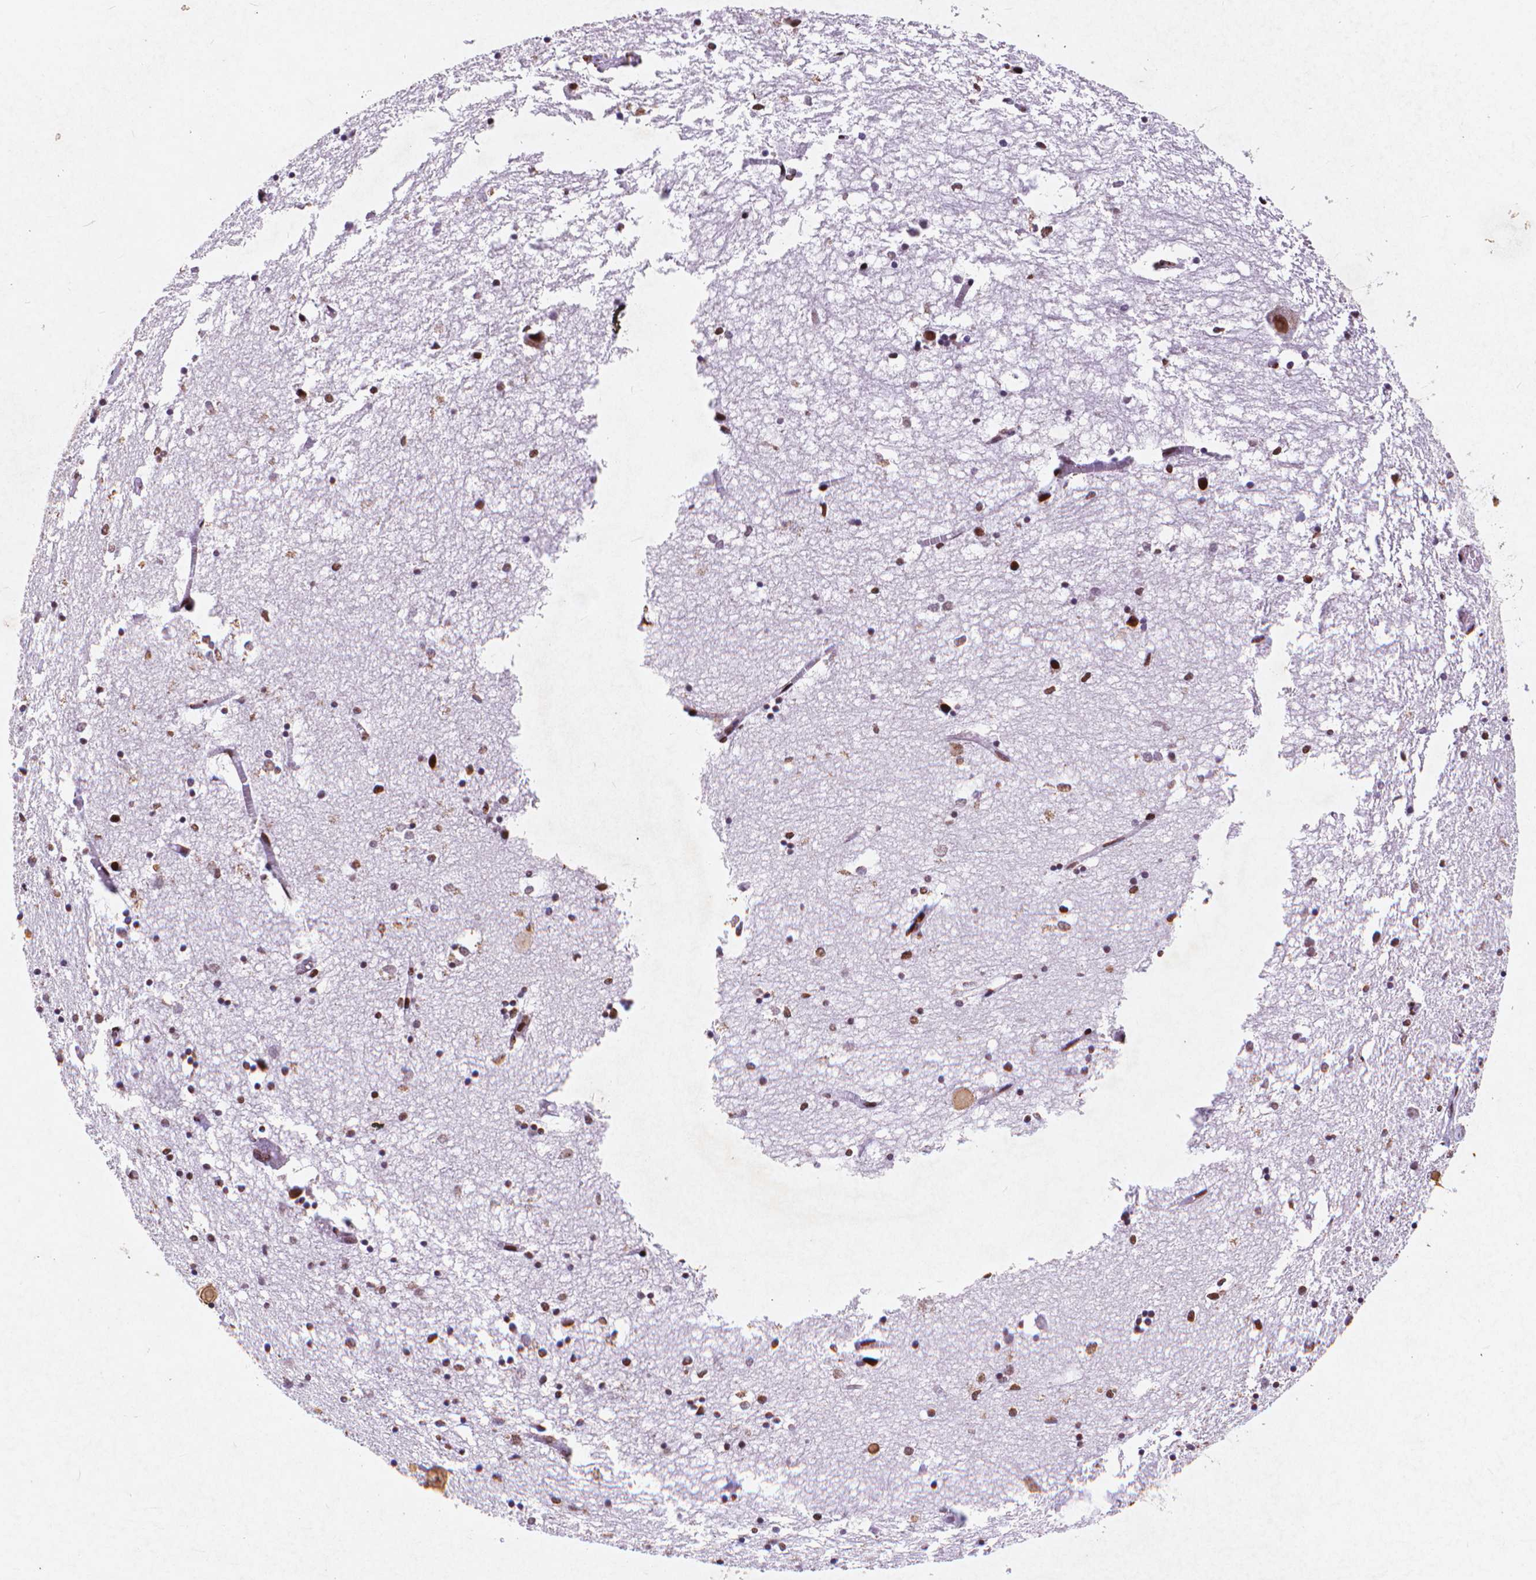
{"staining": {"intensity": "strong", "quantity": "25%-75%", "location": "nuclear"}, "tissue": "hippocampus", "cell_type": "Glial cells", "image_type": "normal", "snomed": [{"axis": "morphology", "description": "Normal tissue, NOS"}, {"axis": "topography", "description": "Lateral ventricle wall"}, {"axis": "topography", "description": "Hippocampus"}], "caption": "DAB (3,3'-diaminobenzidine) immunohistochemical staining of benign hippocampus shows strong nuclear protein staining in about 25%-75% of glial cells. Immunohistochemistry stains the protein of interest in brown and the nuclei are stained blue.", "gene": "CITED2", "patient": {"sex": "female", "age": 63}}